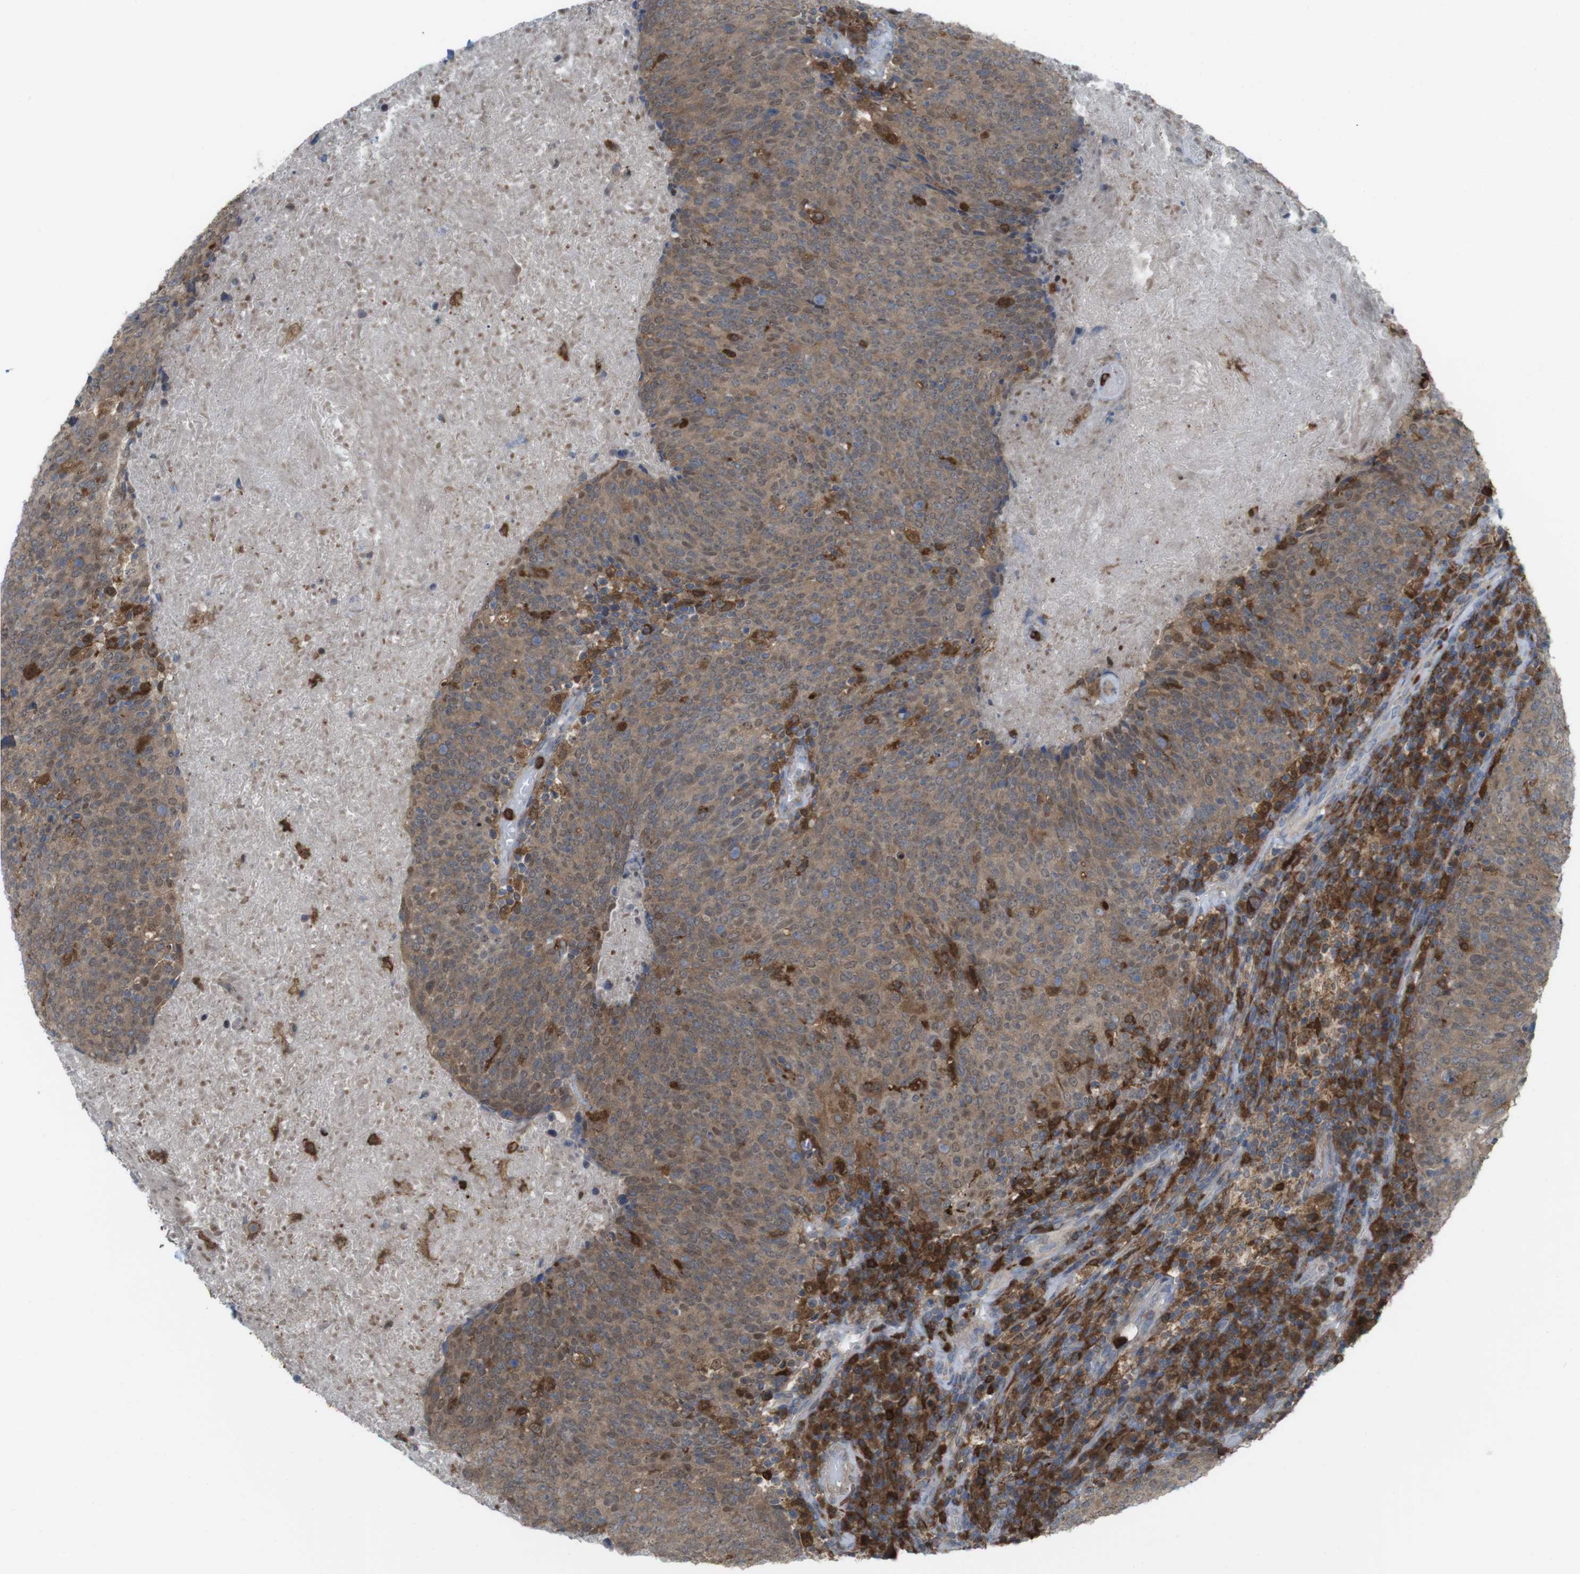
{"staining": {"intensity": "moderate", "quantity": ">75%", "location": "cytoplasmic/membranous"}, "tissue": "head and neck cancer", "cell_type": "Tumor cells", "image_type": "cancer", "snomed": [{"axis": "morphology", "description": "Squamous cell carcinoma, NOS"}, {"axis": "morphology", "description": "Squamous cell carcinoma, metastatic, NOS"}, {"axis": "topography", "description": "Lymph node"}, {"axis": "topography", "description": "Head-Neck"}], "caption": "Approximately >75% of tumor cells in head and neck cancer display moderate cytoplasmic/membranous protein positivity as visualized by brown immunohistochemical staining.", "gene": "PRKCD", "patient": {"sex": "male", "age": 62}}